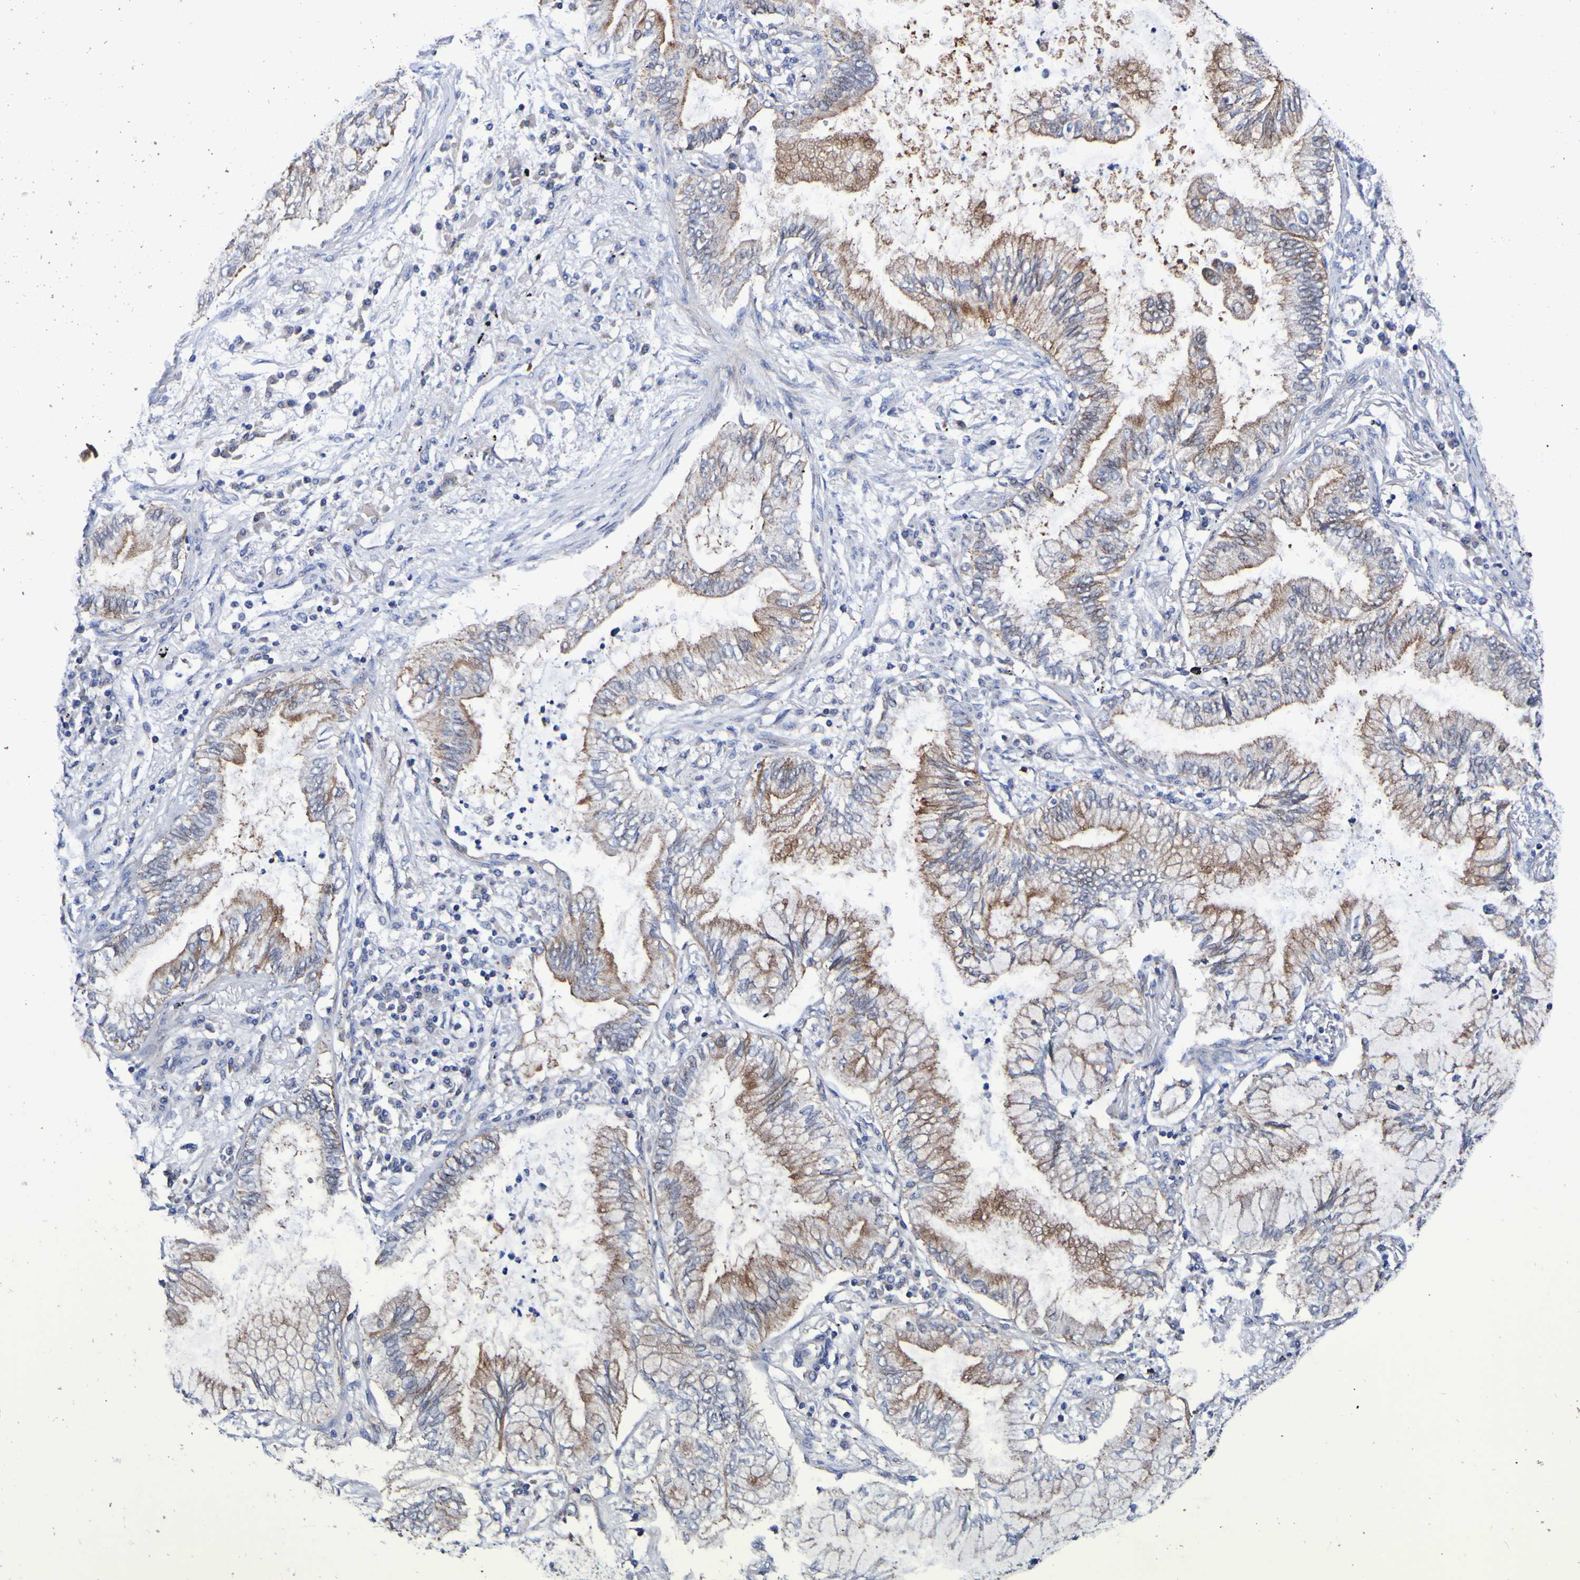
{"staining": {"intensity": "moderate", "quantity": "25%-75%", "location": "cytoplasmic/membranous"}, "tissue": "lung cancer", "cell_type": "Tumor cells", "image_type": "cancer", "snomed": [{"axis": "morphology", "description": "Normal tissue, NOS"}, {"axis": "morphology", "description": "Adenocarcinoma, NOS"}, {"axis": "topography", "description": "Bronchus"}, {"axis": "topography", "description": "Lung"}], "caption": "This is an image of immunohistochemistry (IHC) staining of lung cancer, which shows moderate expression in the cytoplasmic/membranous of tumor cells.", "gene": "GJB1", "patient": {"sex": "female", "age": 70}}